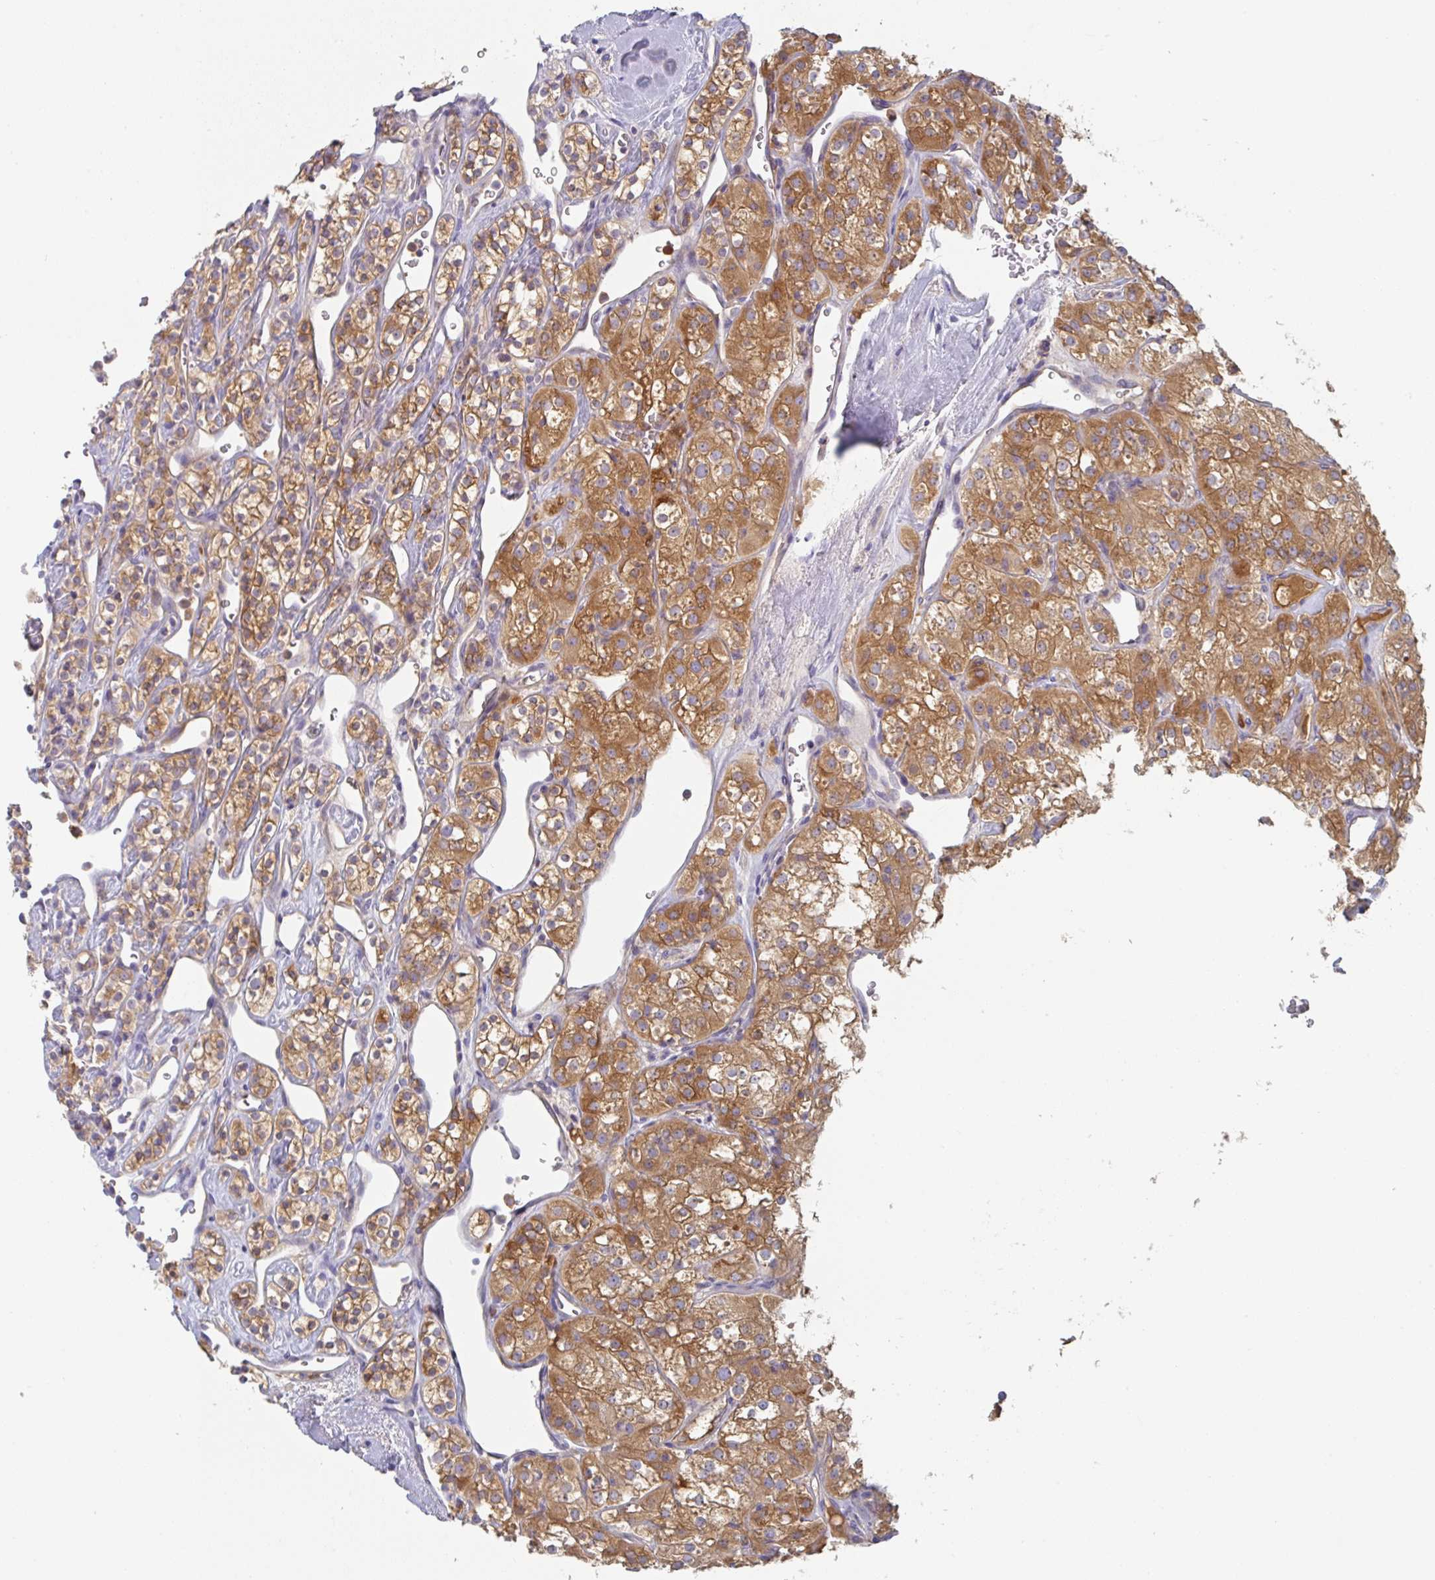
{"staining": {"intensity": "moderate", "quantity": ">75%", "location": "cytoplasmic/membranous"}, "tissue": "renal cancer", "cell_type": "Tumor cells", "image_type": "cancer", "snomed": [{"axis": "morphology", "description": "Adenocarcinoma, NOS"}, {"axis": "topography", "description": "Kidney"}], "caption": "Approximately >75% of tumor cells in human adenocarcinoma (renal) demonstrate moderate cytoplasmic/membranous protein staining as visualized by brown immunohistochemical staining.", "gene": "AMPD2", "patient": {"sex": "male", "age": 77}}